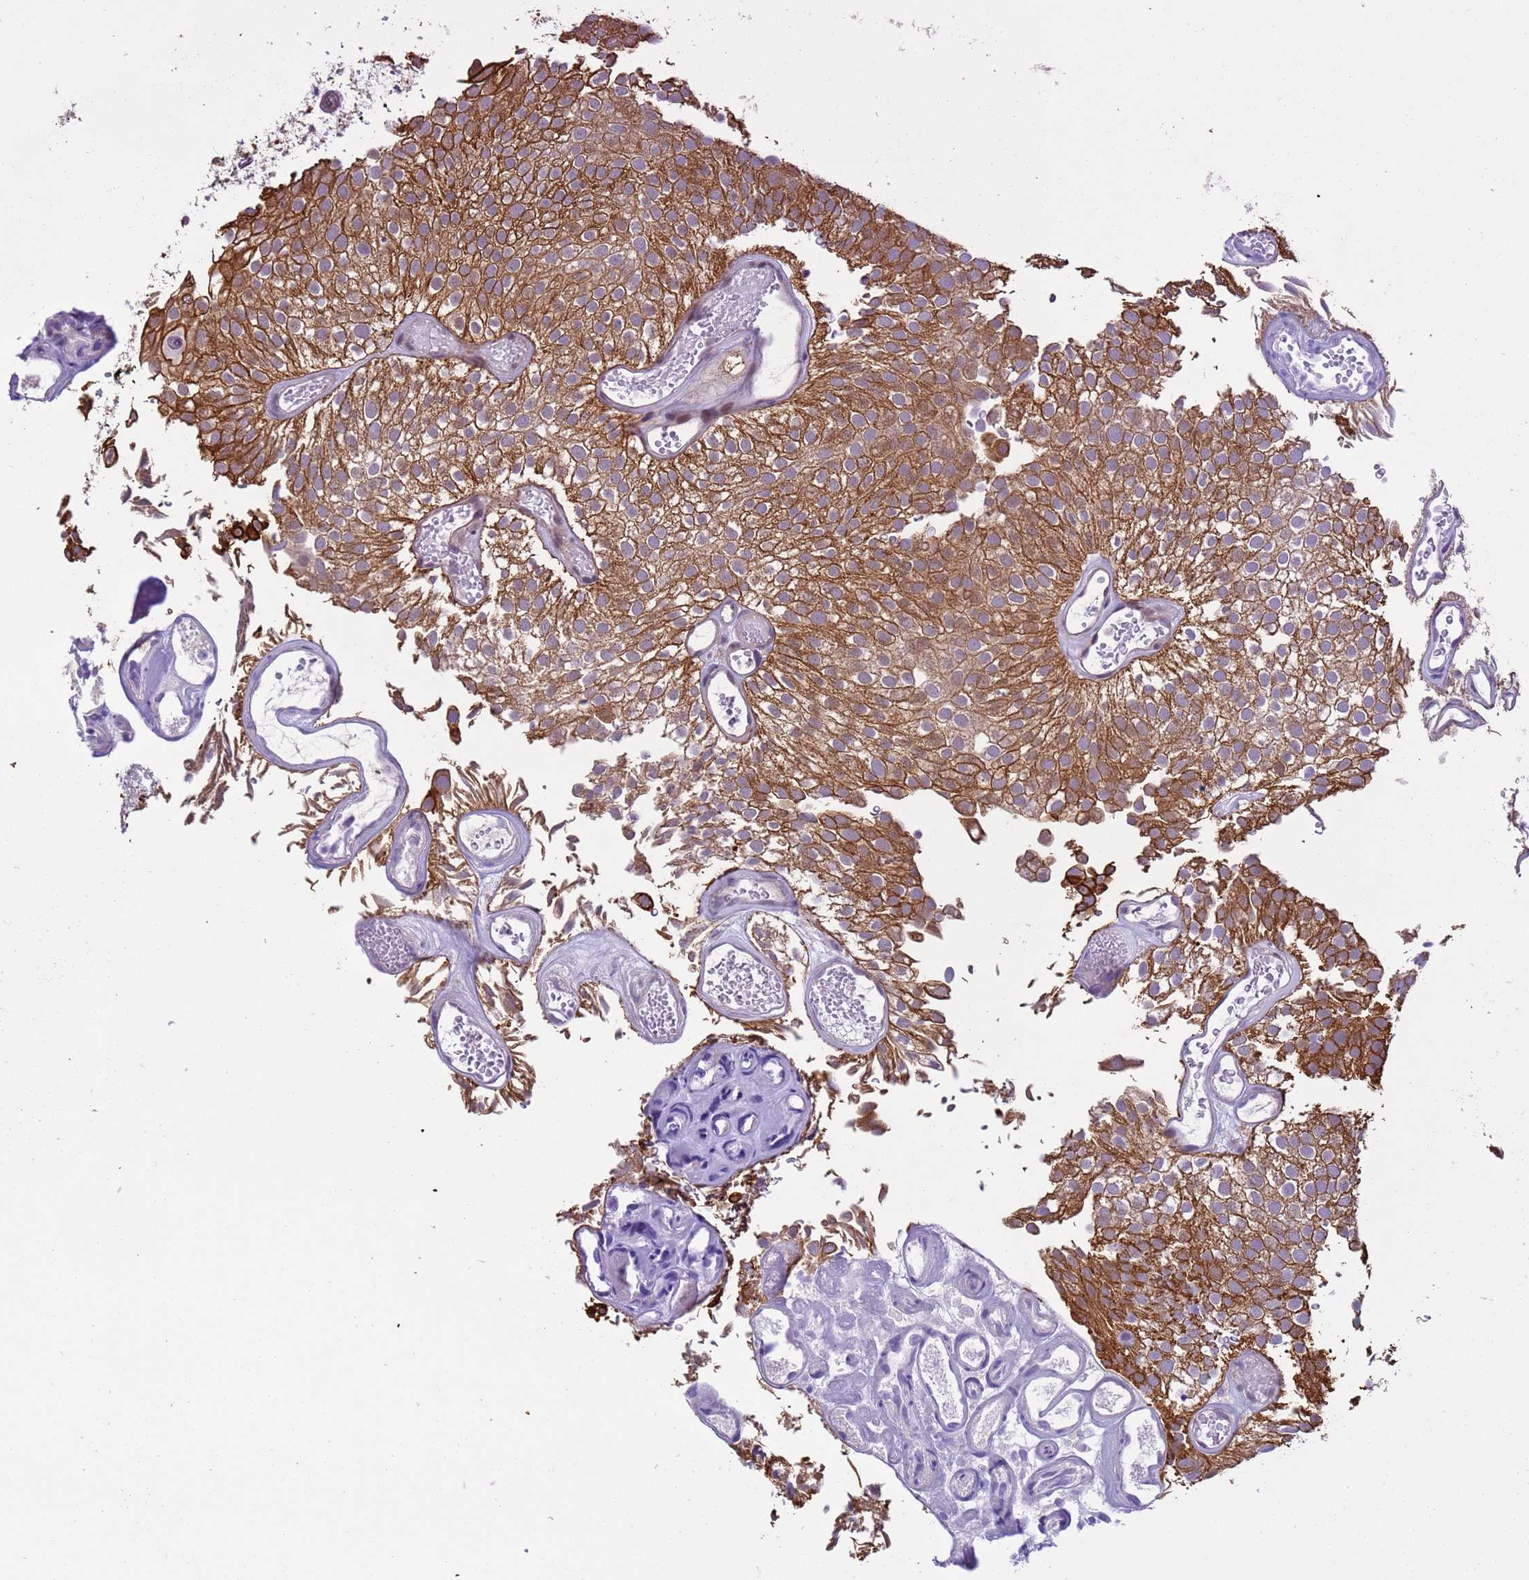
{"staining": {"intensity": "strong", "quantity": ">75%", "location": "cytoplasmic/membranous"}, "tissue": "urothelial cancer", "cell_type": "Tumor cells", "image_type": "cancer", "snomed": [{"axis": "morphology", "description": "Urothelial carcinoma, Low grade"}, {"axis": "topography", "description": "Urinary bladder"}], "caption": "Urothelial cancer was stained to show a protein in brown. There is high levels of strong cytoplasmic/membranous positivity in about >75% of tumor cells. (Stains: DAB in brown, nuclei in blue, Microscopy: brightfield microscopy at high magnification).", "gene": "VWA3A", "patient": {"sex": "male", "age": 78}}